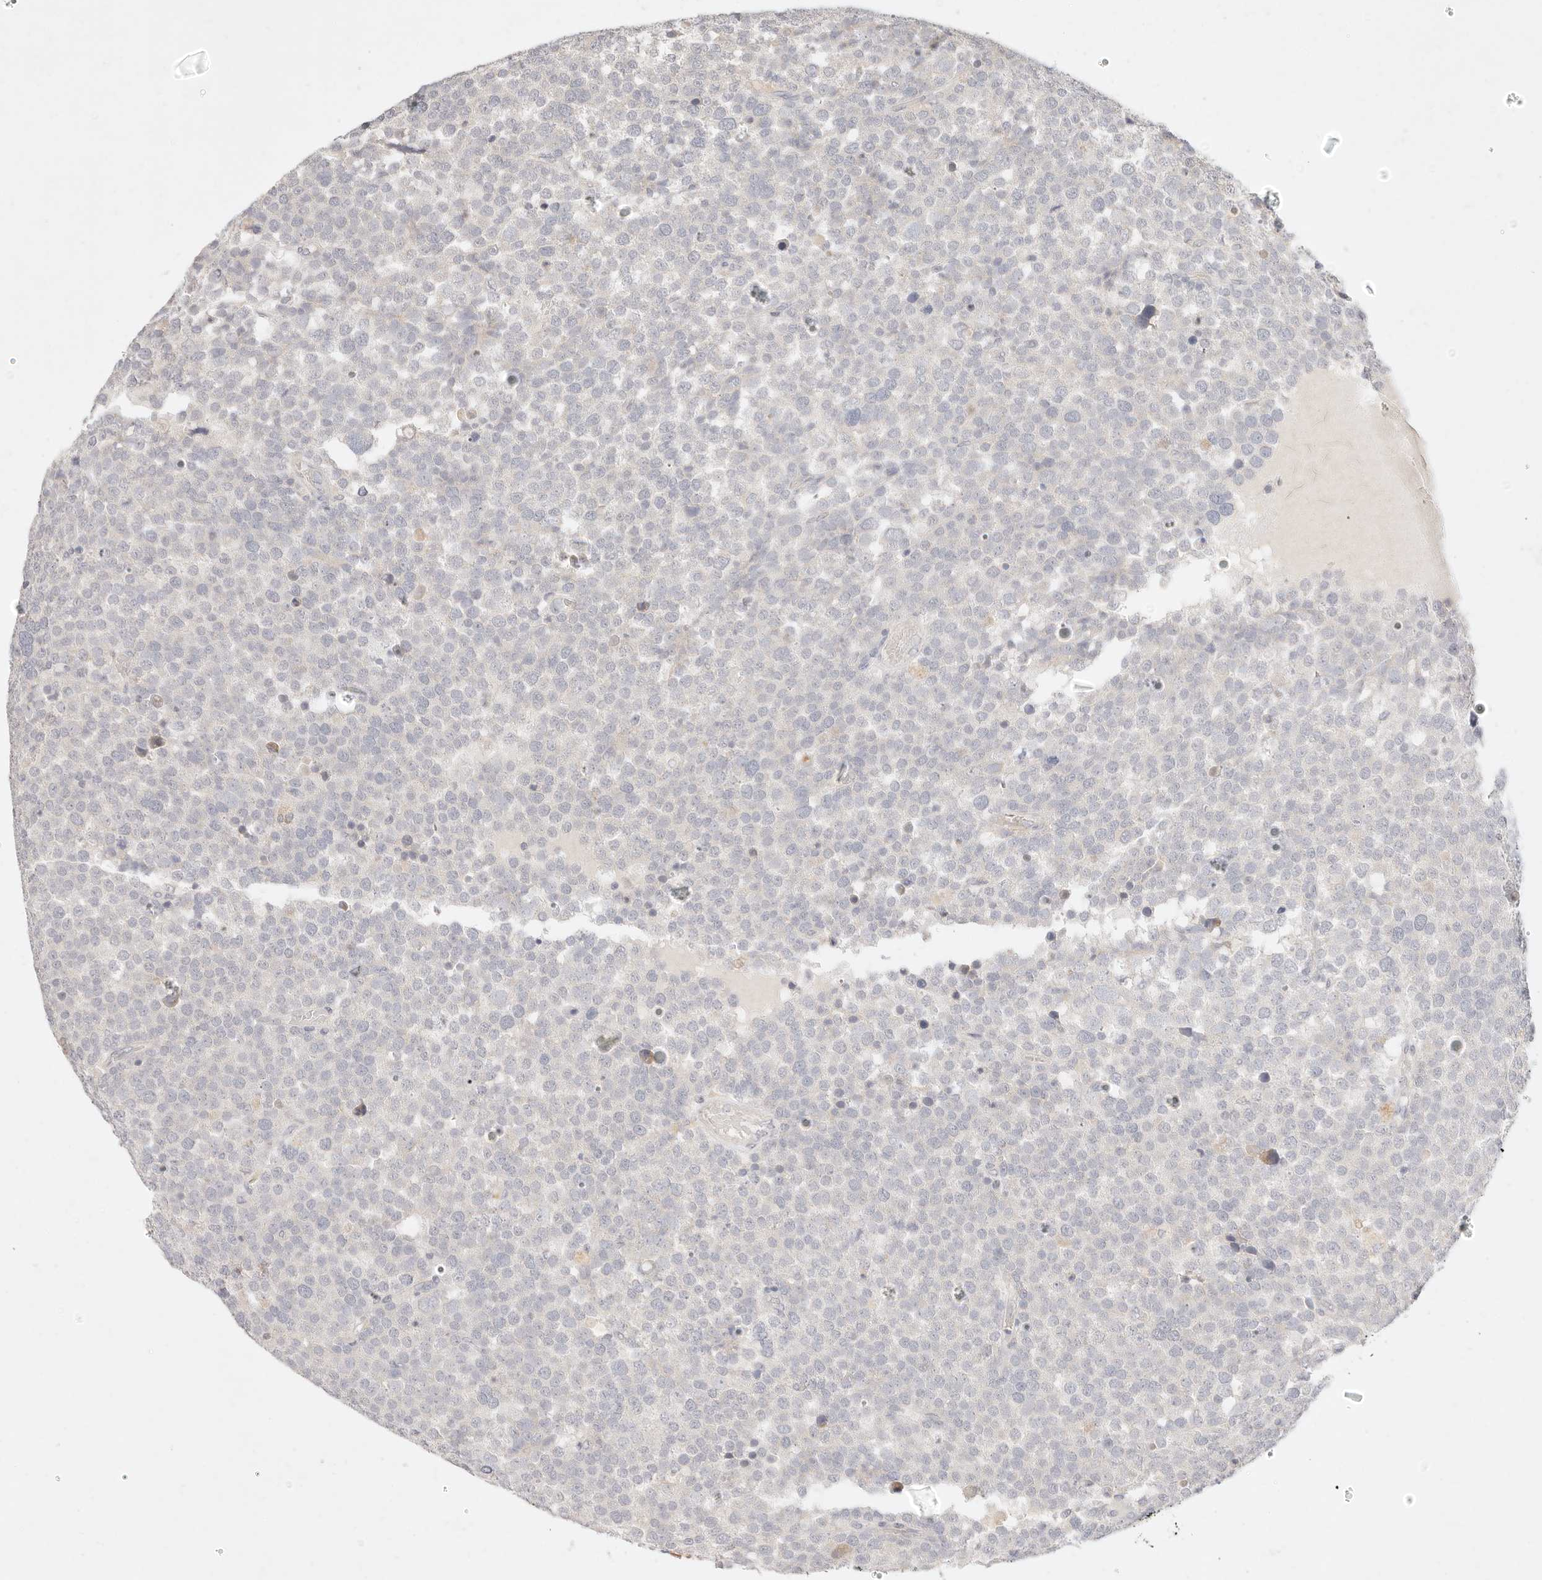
{"staining": {"intensity": "negative", "quantity": "none", "location": "none"}, "tissue": "testis cancer", "cell_type": "Tumor cells", "image_type": "cancer", "snomed": [{"axis": "morphology", "description": "Seminoma, NOS"}, {"axis": "topography", "description": "Testis"}], "caption": "Protein analysis of testis cancer (seminoma) displays no significant staining in tumor cells. (Stains: DAB immunohistochemistry with hematoxylin counter stain, Microscopy: brightfield microscopy at high magnification).", "gene": "GPR84", "patient": {"sex": "male", "age": 71}}